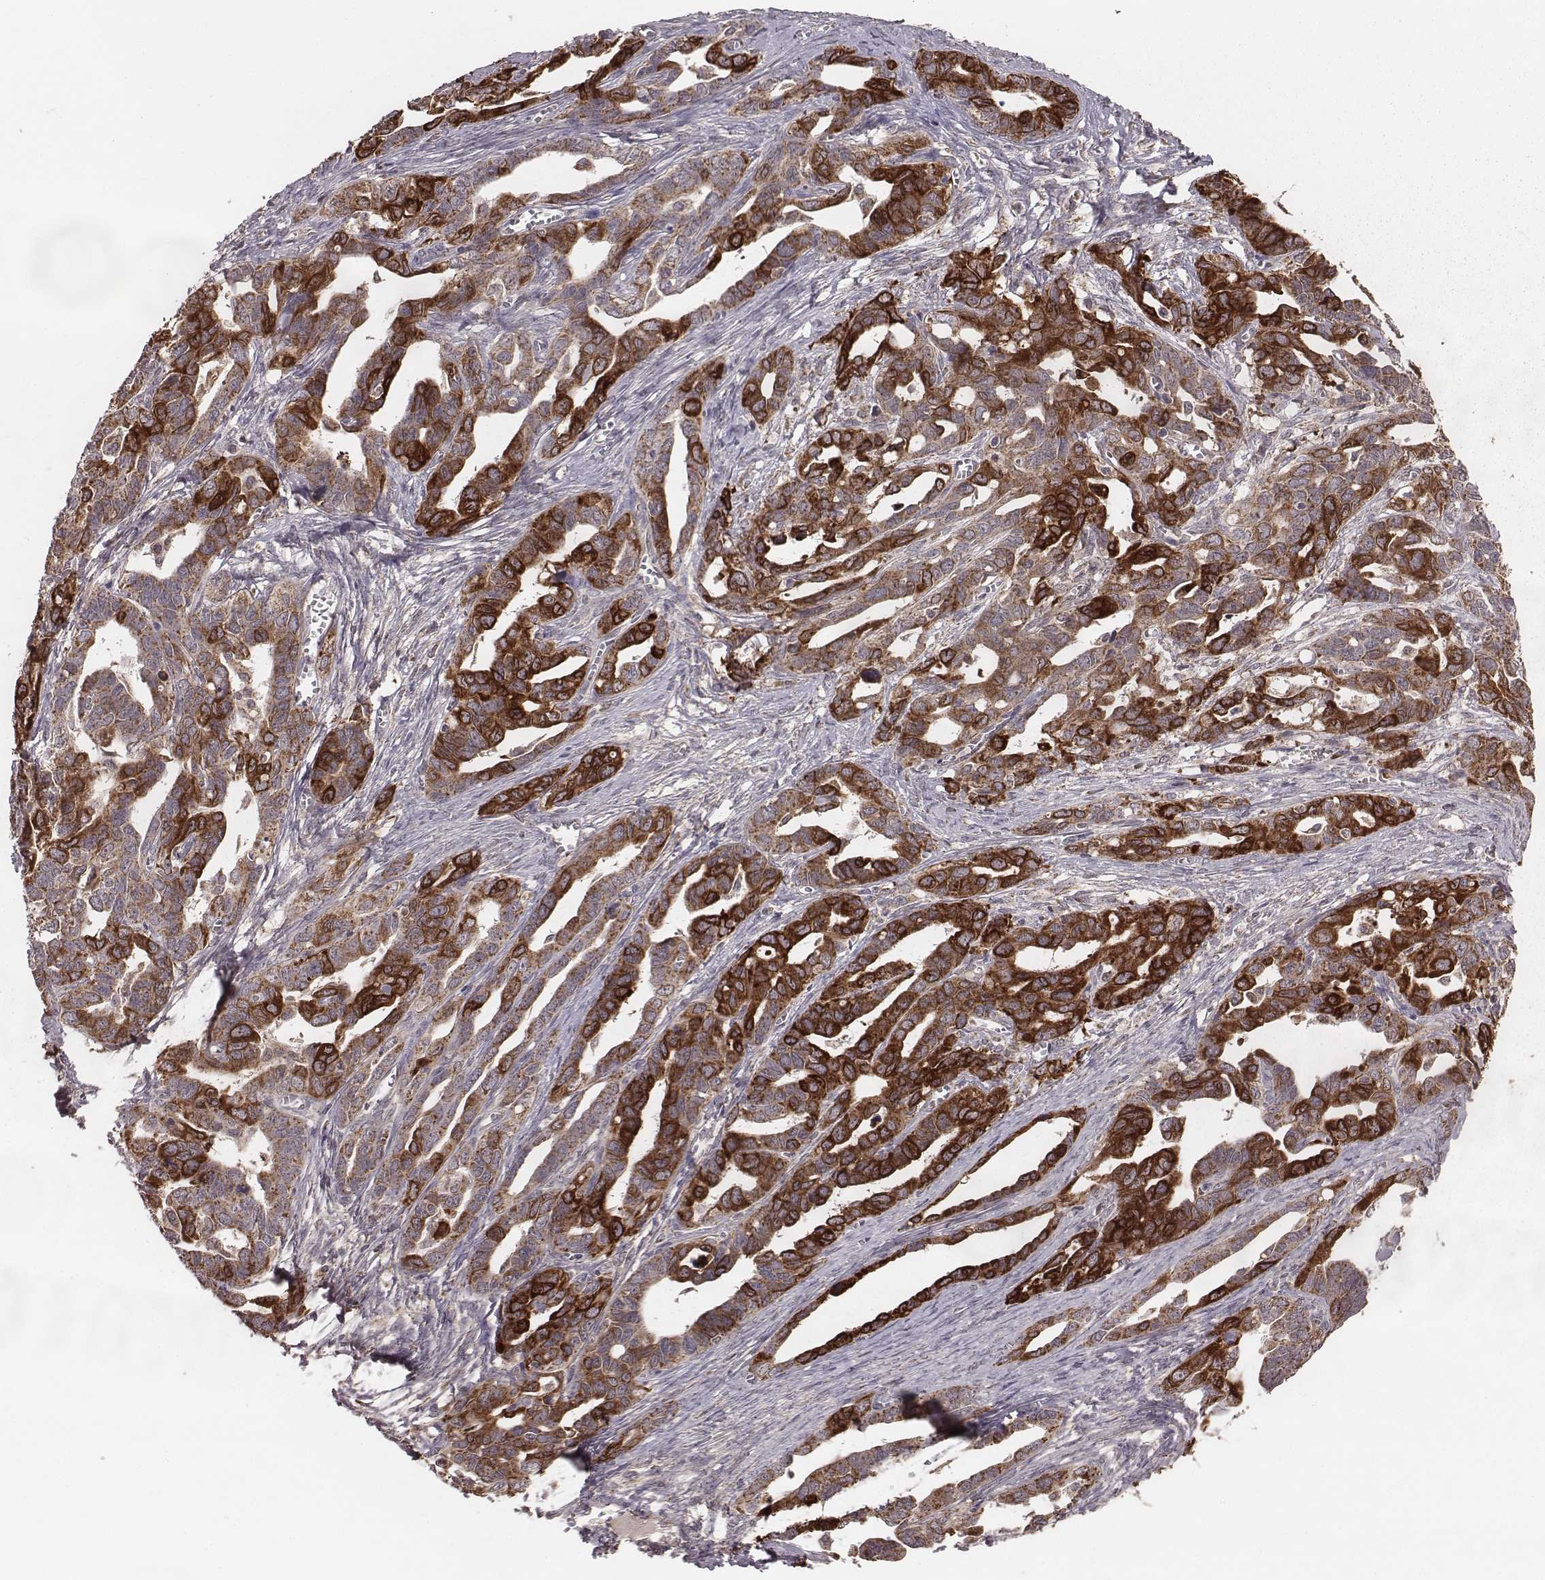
{"staining": {"intensity": "strong", "quantity": ">75%", "location": "cytoplasmic/membranous"}, "tissue": "ovarian cancer", "cell_type": "Tumor cells", "image_type": "cancer", "snomed": [{"axis": "morphology", "description": "Cystadenocarcinoma, serous, NOS"}, {"axis": "topography", "description": "Ovary"}], "caption": "Ovarian cancer (serous cystadenocarcinoma) stained for a protein shows strong cytoplasmic/membranous positivity in tumor cells.", "gene": "PDCD2L", "patient": {"sex": "female", "age": 69}}